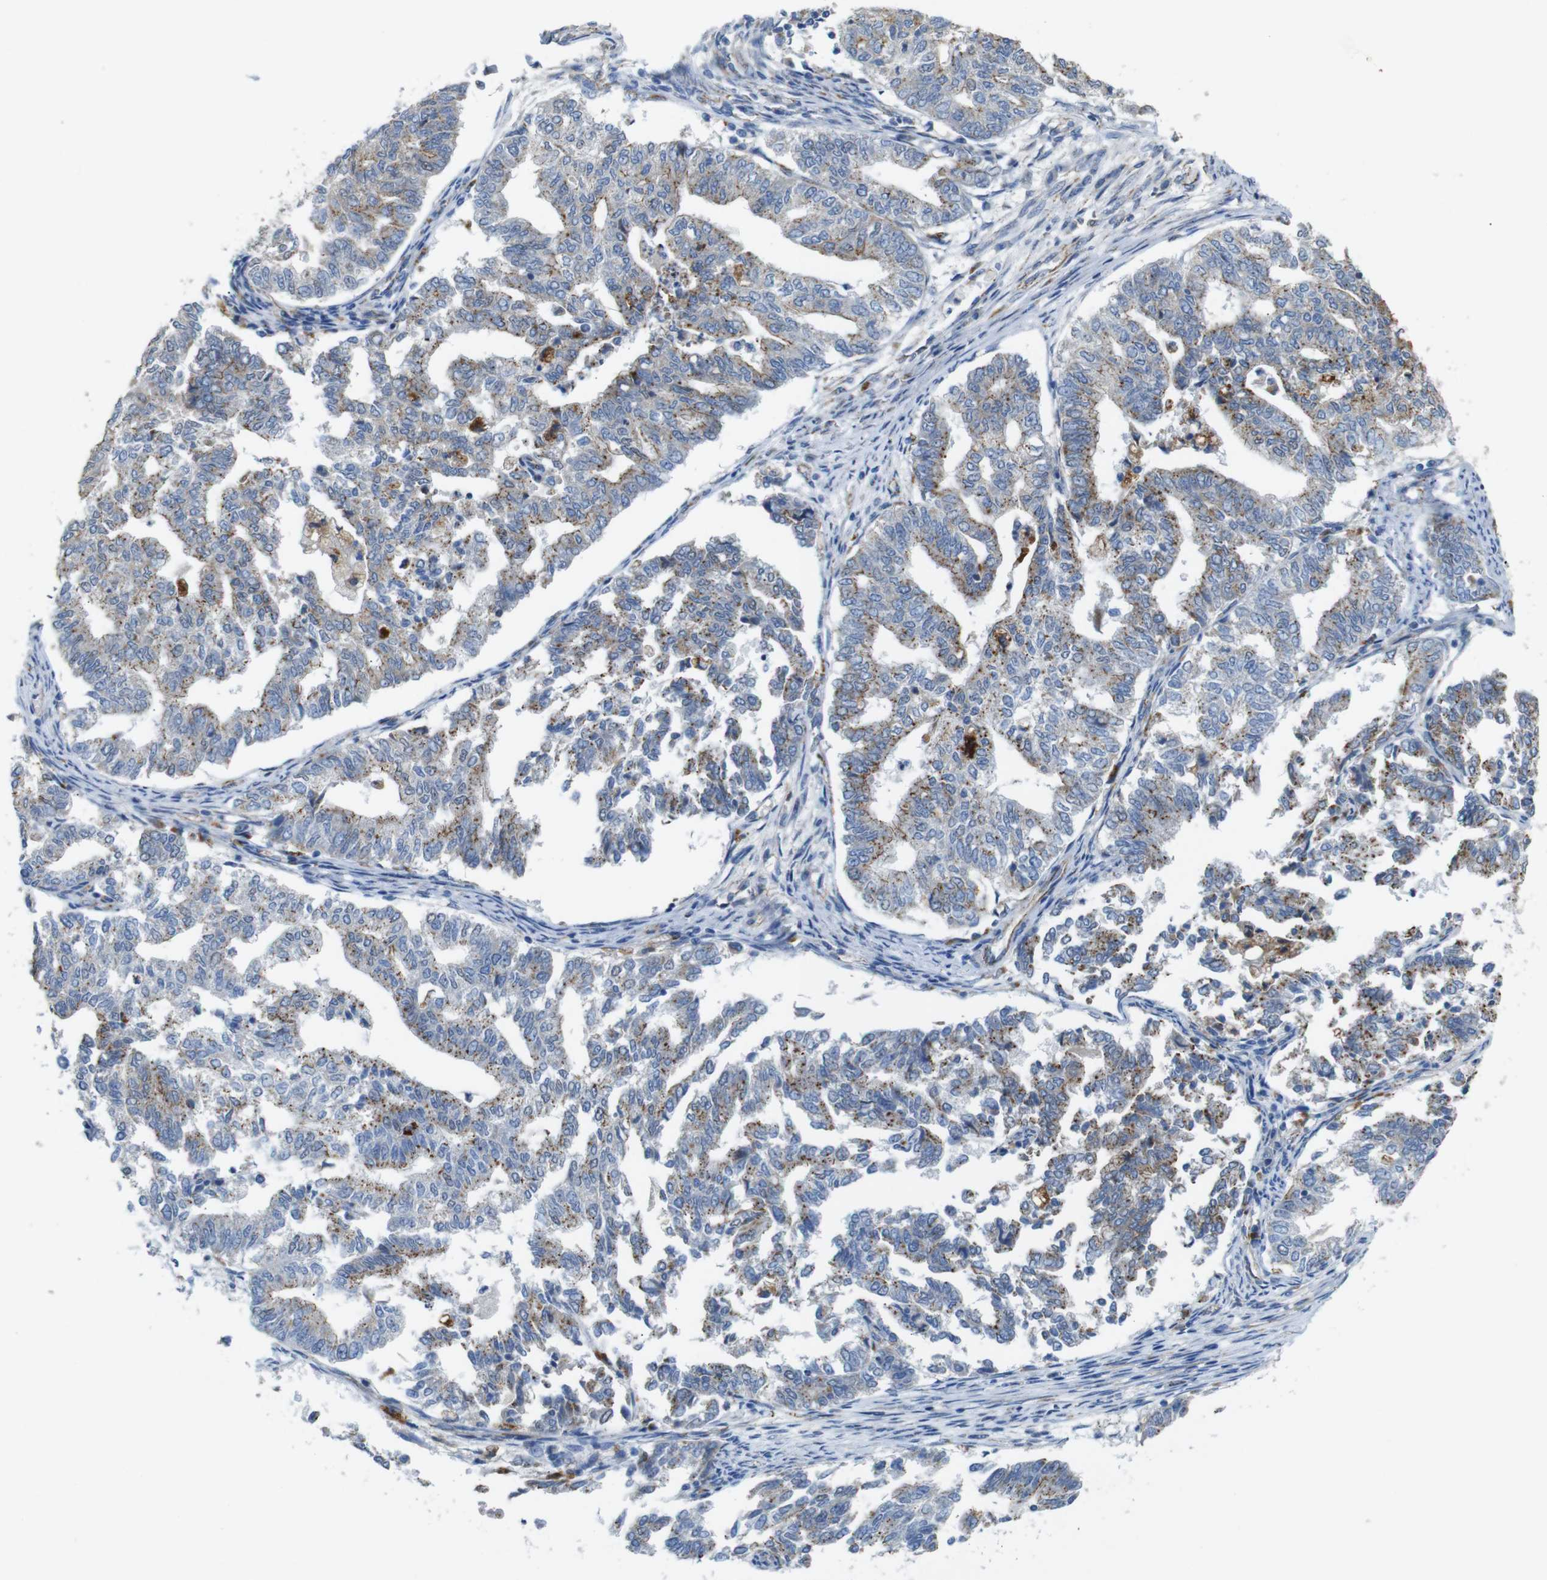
{"staining": {"intensity": "weak", "quantity": "25%-75%", "location": "cytoplasmic/membranous"}, "tissue": "endometrial cancer", "cell_type": "Tumor cells", "image_type": "cancer", "snomed": [{"axis": "morphology", "description": "Adenocarcinoma, NOS"}, {"axis": "topography", "description": "Endometrium"}], "caption": "This image displays immunohistochemistry staining of human endometrial cancer, with low weak cytoplasmic/membranous staining in approximately 25%-75% of tumor cells.", "gene": "NHLRC3", "patient": {"sex": "female", "age": 79}}